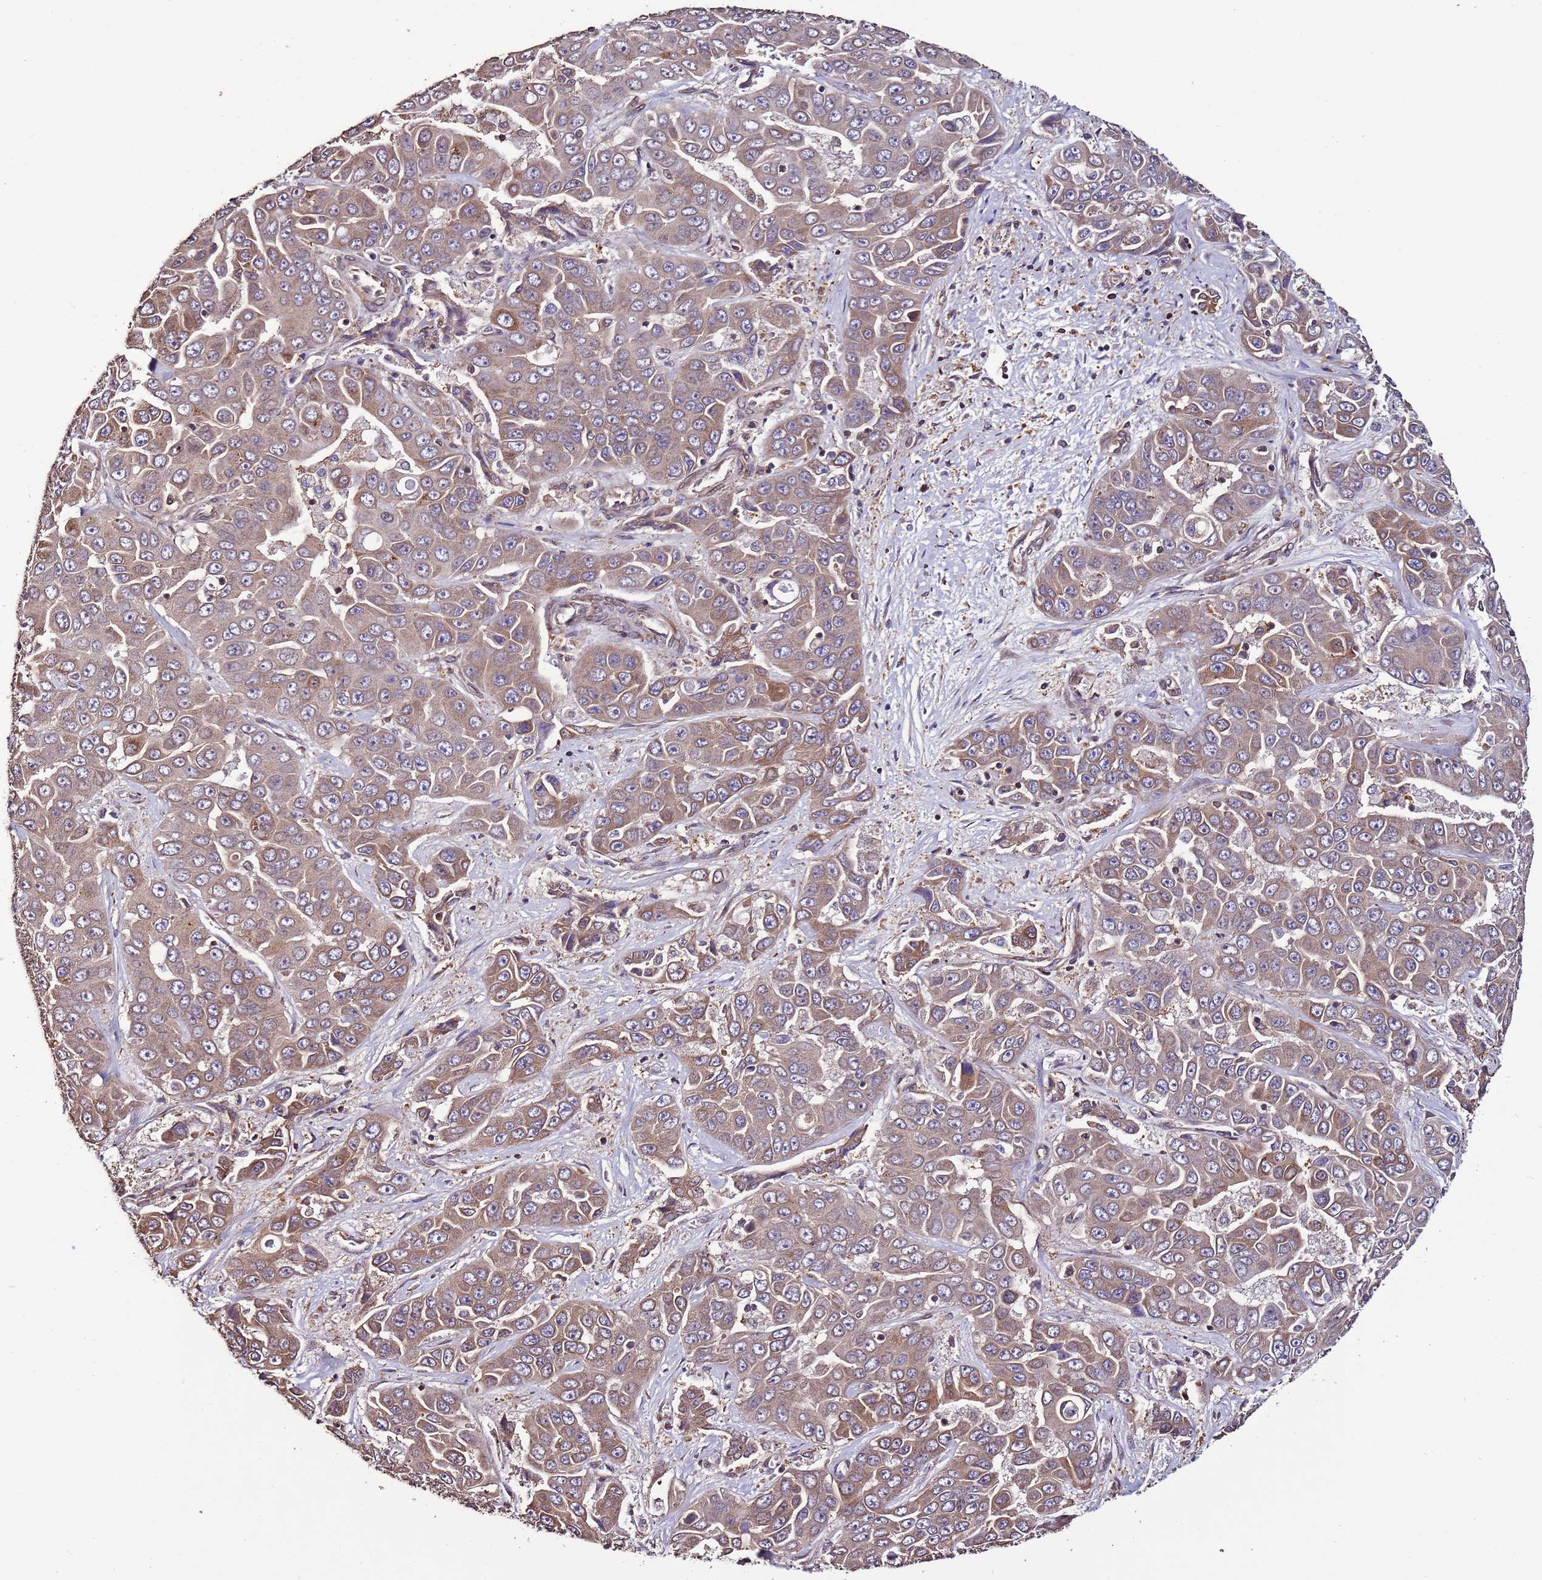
{"staining": {"intensity": "moderate", "quantity": ">75%", "location": "cytoplasmic/membranous"}, "tissue": "liver cancer", "cell_type": "Tumor cells", "image_type": "cancer", "snomed": [{"axis": "morphology", "description": "Cholangiocarcinoma"}, {"axis": "topography", "description": "Liver"}], "caption": "IHC micrograph of neoplastic tissue: liver cancer stained using immunohistochemistry (IHC) displays medium levels of moderate protein expression localized specifically in the cytoplasmic/membranous of tumor cells, appearing as a cytoplasmic/membranous brown color.", "gene": "SLC41A3", "patient": {"sex": "female", "age": 52}}